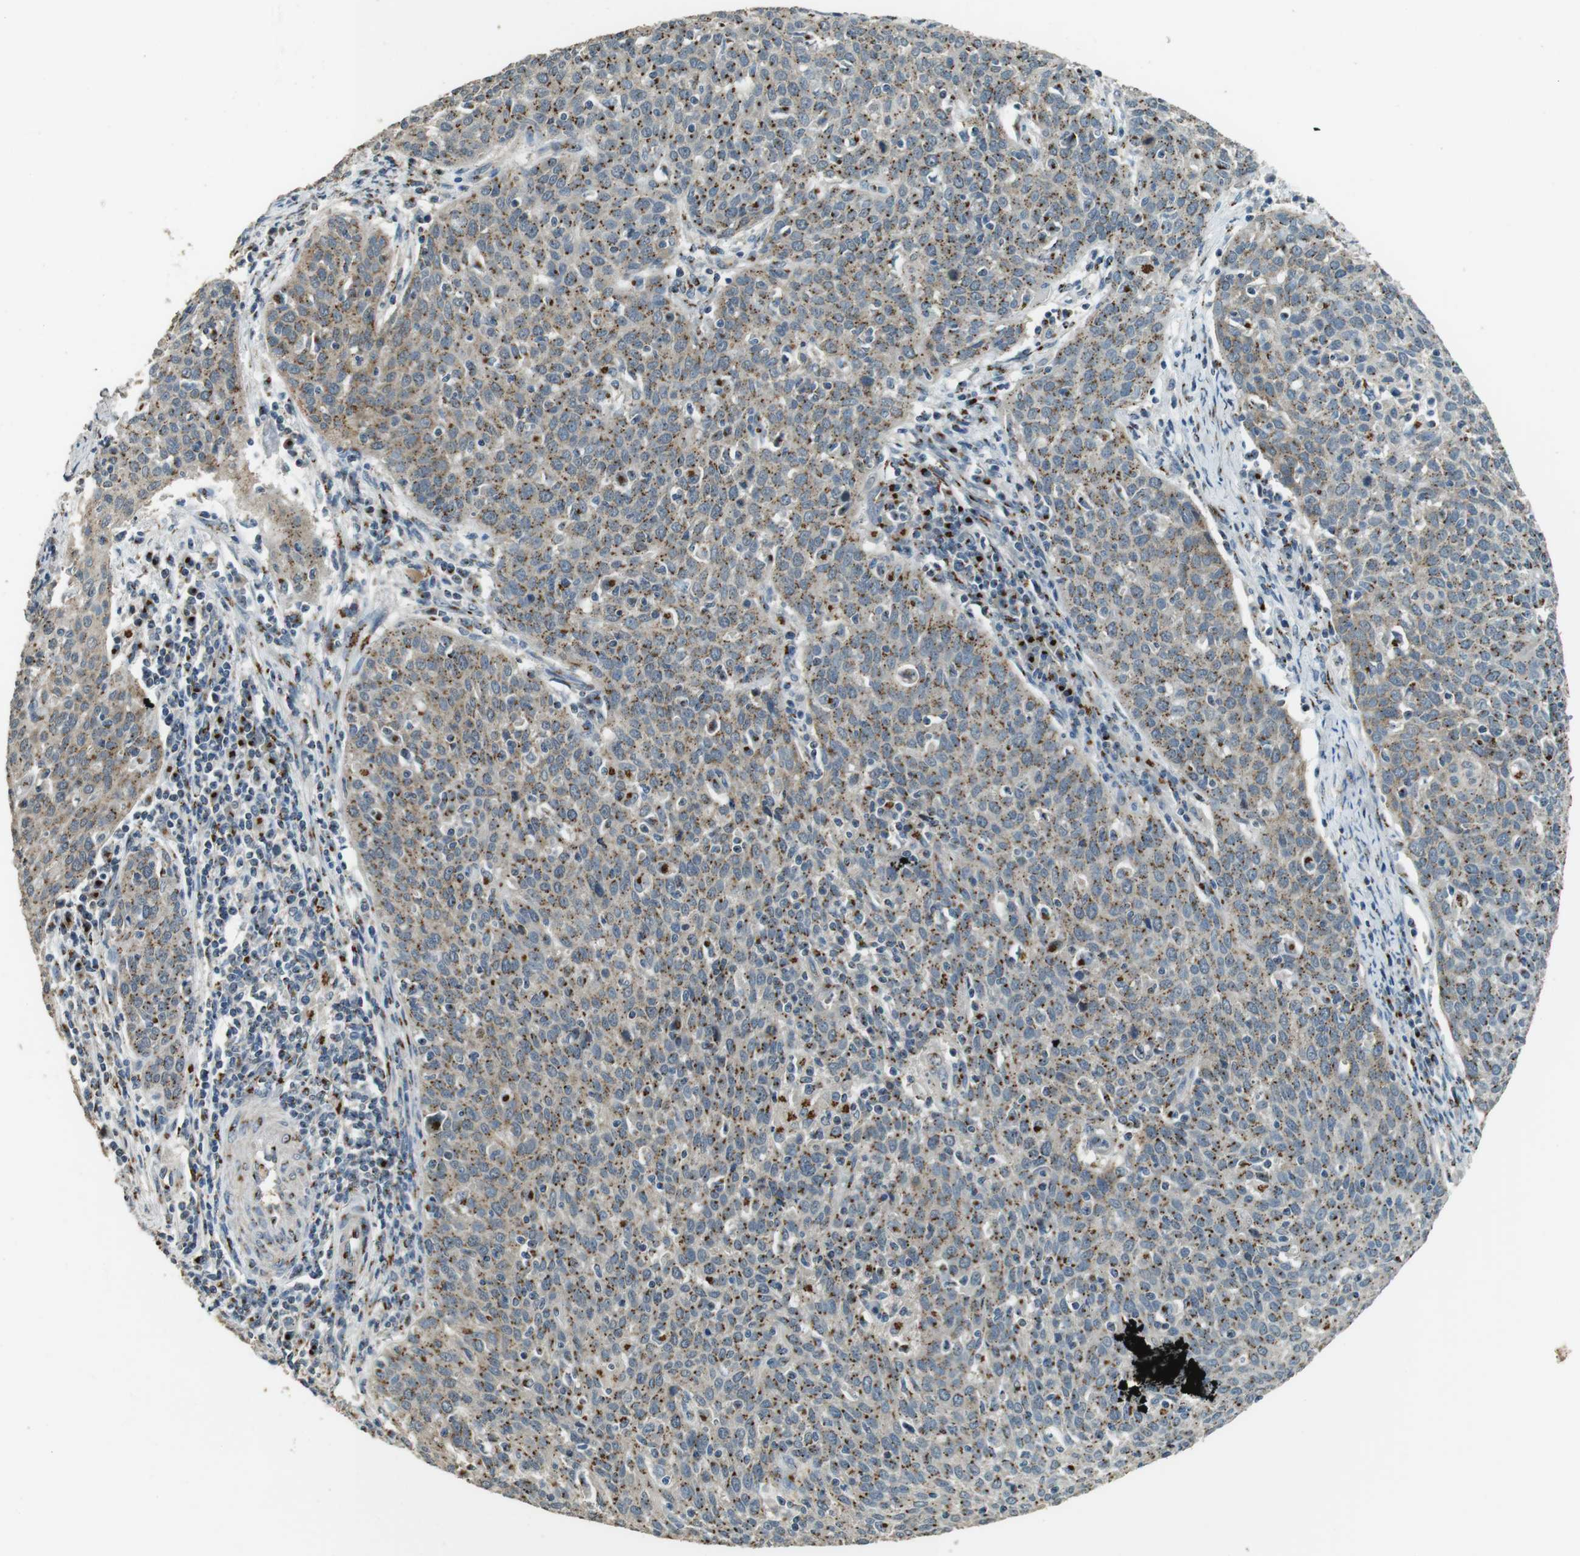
{"staining": {"intensity": "moderate", "quantity": ">75%", "location": "cytoplasmic/membranous"}, "tissue": "cervical cancer", "cell_type": "Tumor cells", "image_type": "cancer", "snomed": [{"axis": "morphology", "description": "Squamous cell carcinoma, NOS"}, {"axis": "topography", "description": "Cervix"}], "caption": "Cervical cancer (squamous cell carcinoma) tissue exhibits moderate cytoplasmic/membranous positivity in about >75% of tumor cells", "gene": "TMEM115", "patient": {"sex": "female", "age": 38}}